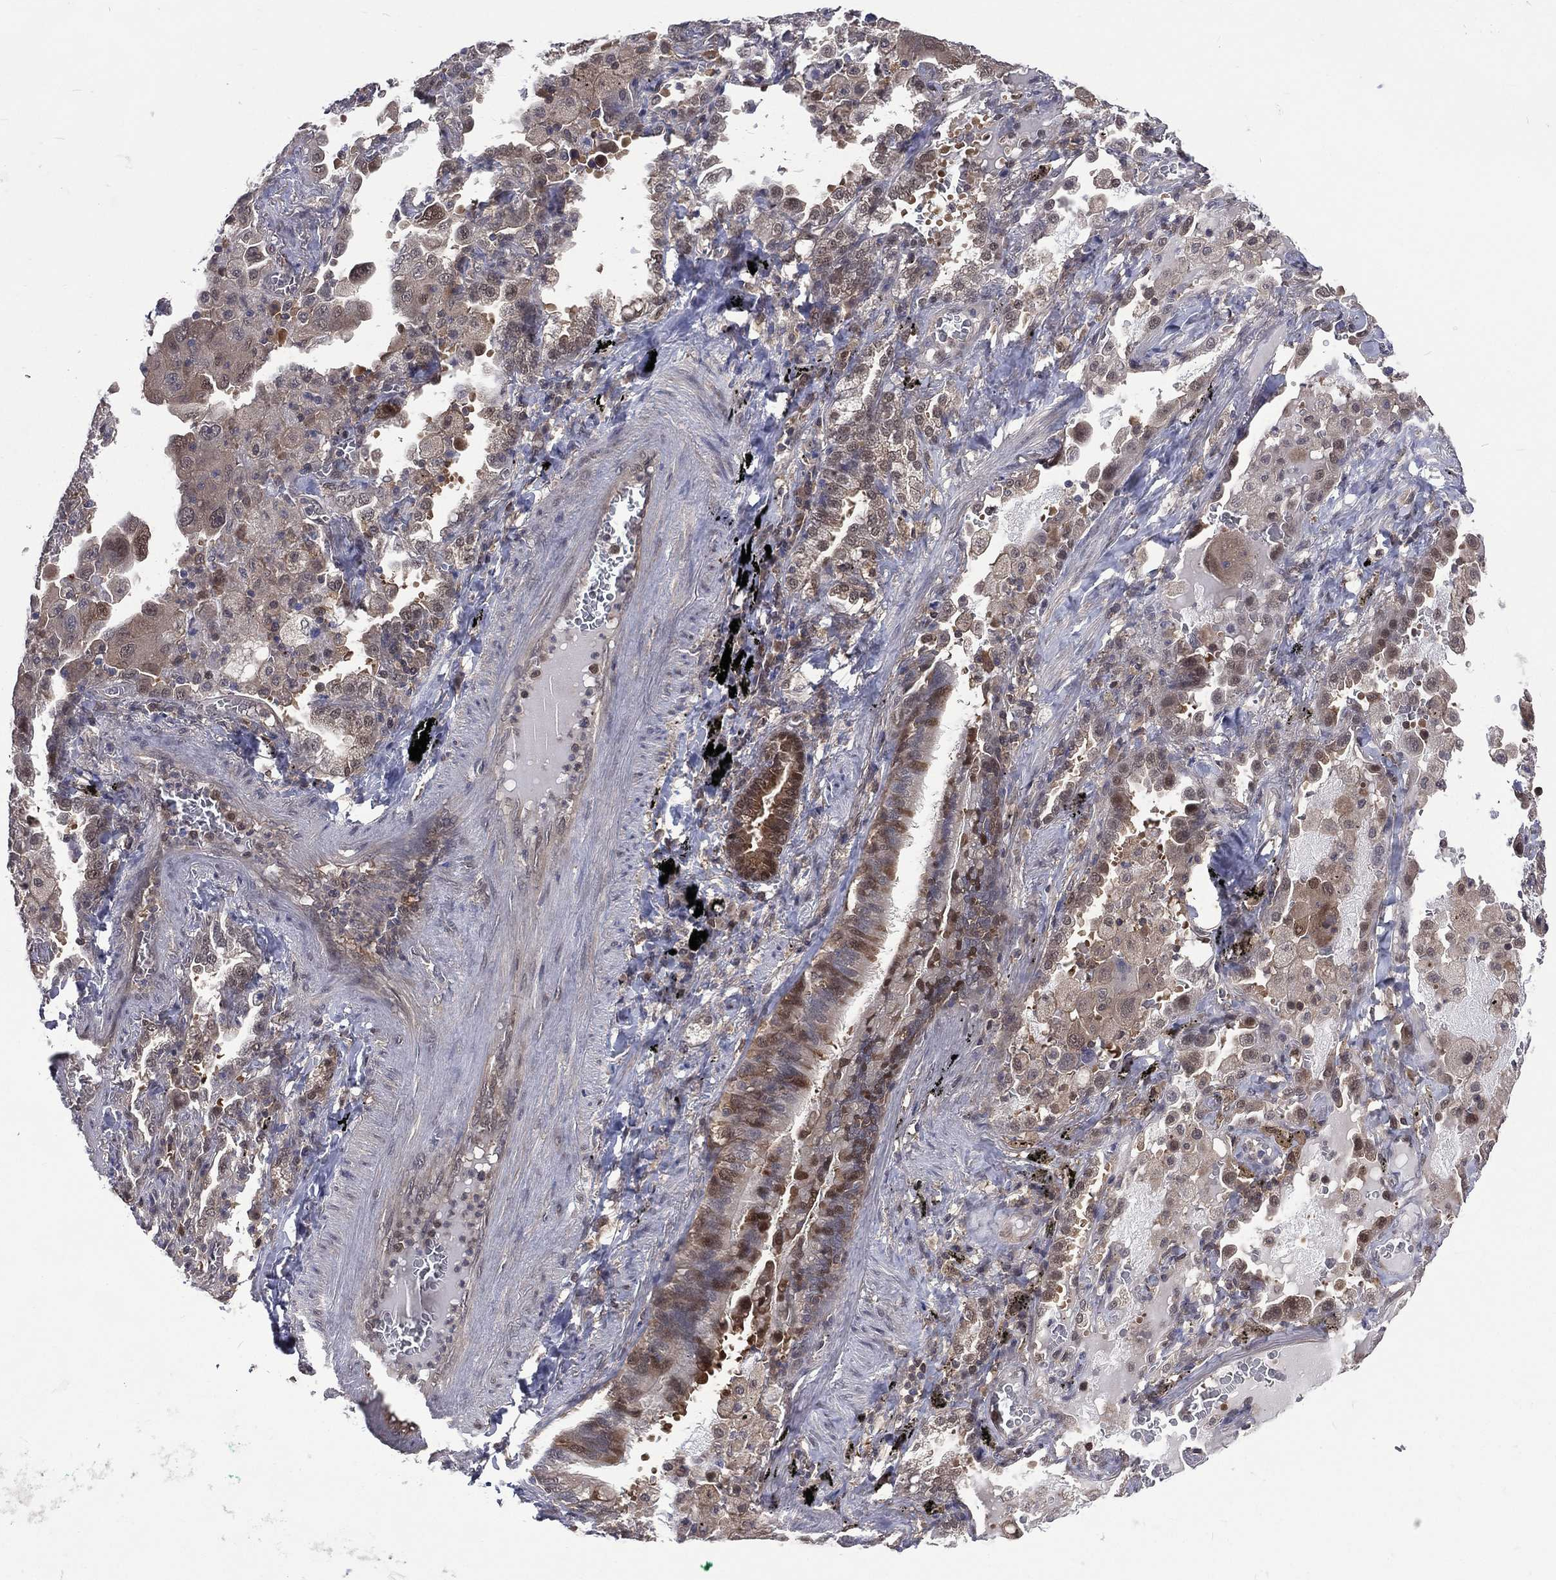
{"staining": {"intensity": "moderate", "quantity": "<25%", "location": "cytoplasmic/membranous"}, "tissue": "lung cancer", "cell_type": "Tumor cells", "image_type": "cancer", "snomed": [{"axis": "morphology", "description": "Adenocarcinoma, NOS"}, {"axis": "topography", "description": "Lung"}], "caption": "Immunohistochemical staining of human lung cancer (adenocarcinoma) exhibits low levels of moderate cytoplasmic/membranous protein expression in about <25% of tumor cells. Using DAB (3,3'-diaminobenzidine) (brown) and hematoxylin (blue) stains, captured at high magnification using brightfield microscopy.", "gene": "MTAP", "patient": {"sex": "female", "age": 61}}